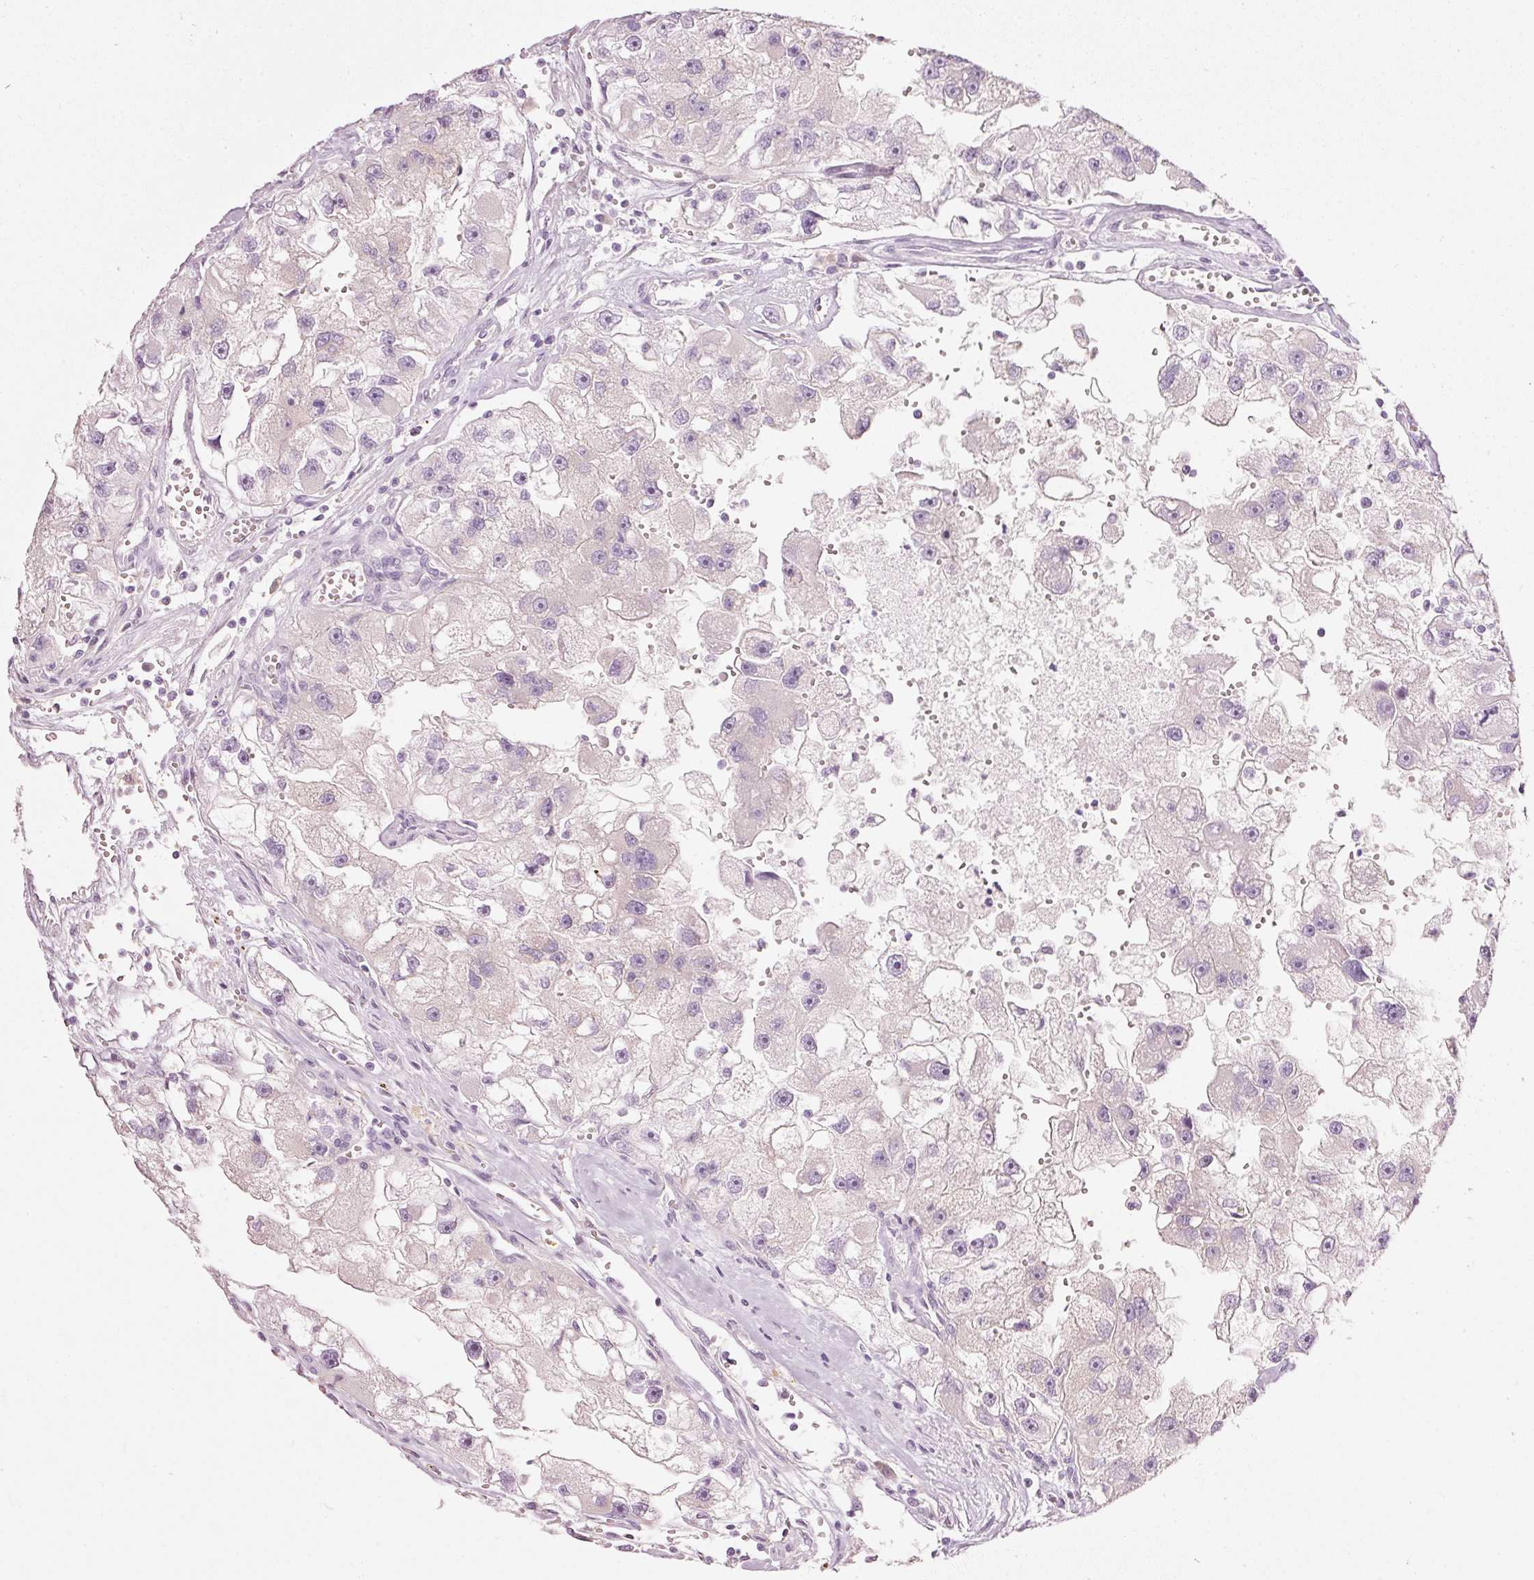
{"staining": {"intensity": "negative", "quantity": "none", "location": "none"}, "tissue": "renal cancer", "cell_type": "Tumor cells", "image_type": "cancer", "snomed": [{"axis": "morphology", "description": "Adenocarcinoma, NOS"}, {"axis": "topography", "description": "Kidney"}], "caption": "A high-resolution histopathology image shows IHC staining of renal adenocarcinoma, which displays no significant expression in tumor cells.", "gene": "PDXDC1", "patient": {"sex": "male", "age": 63}}